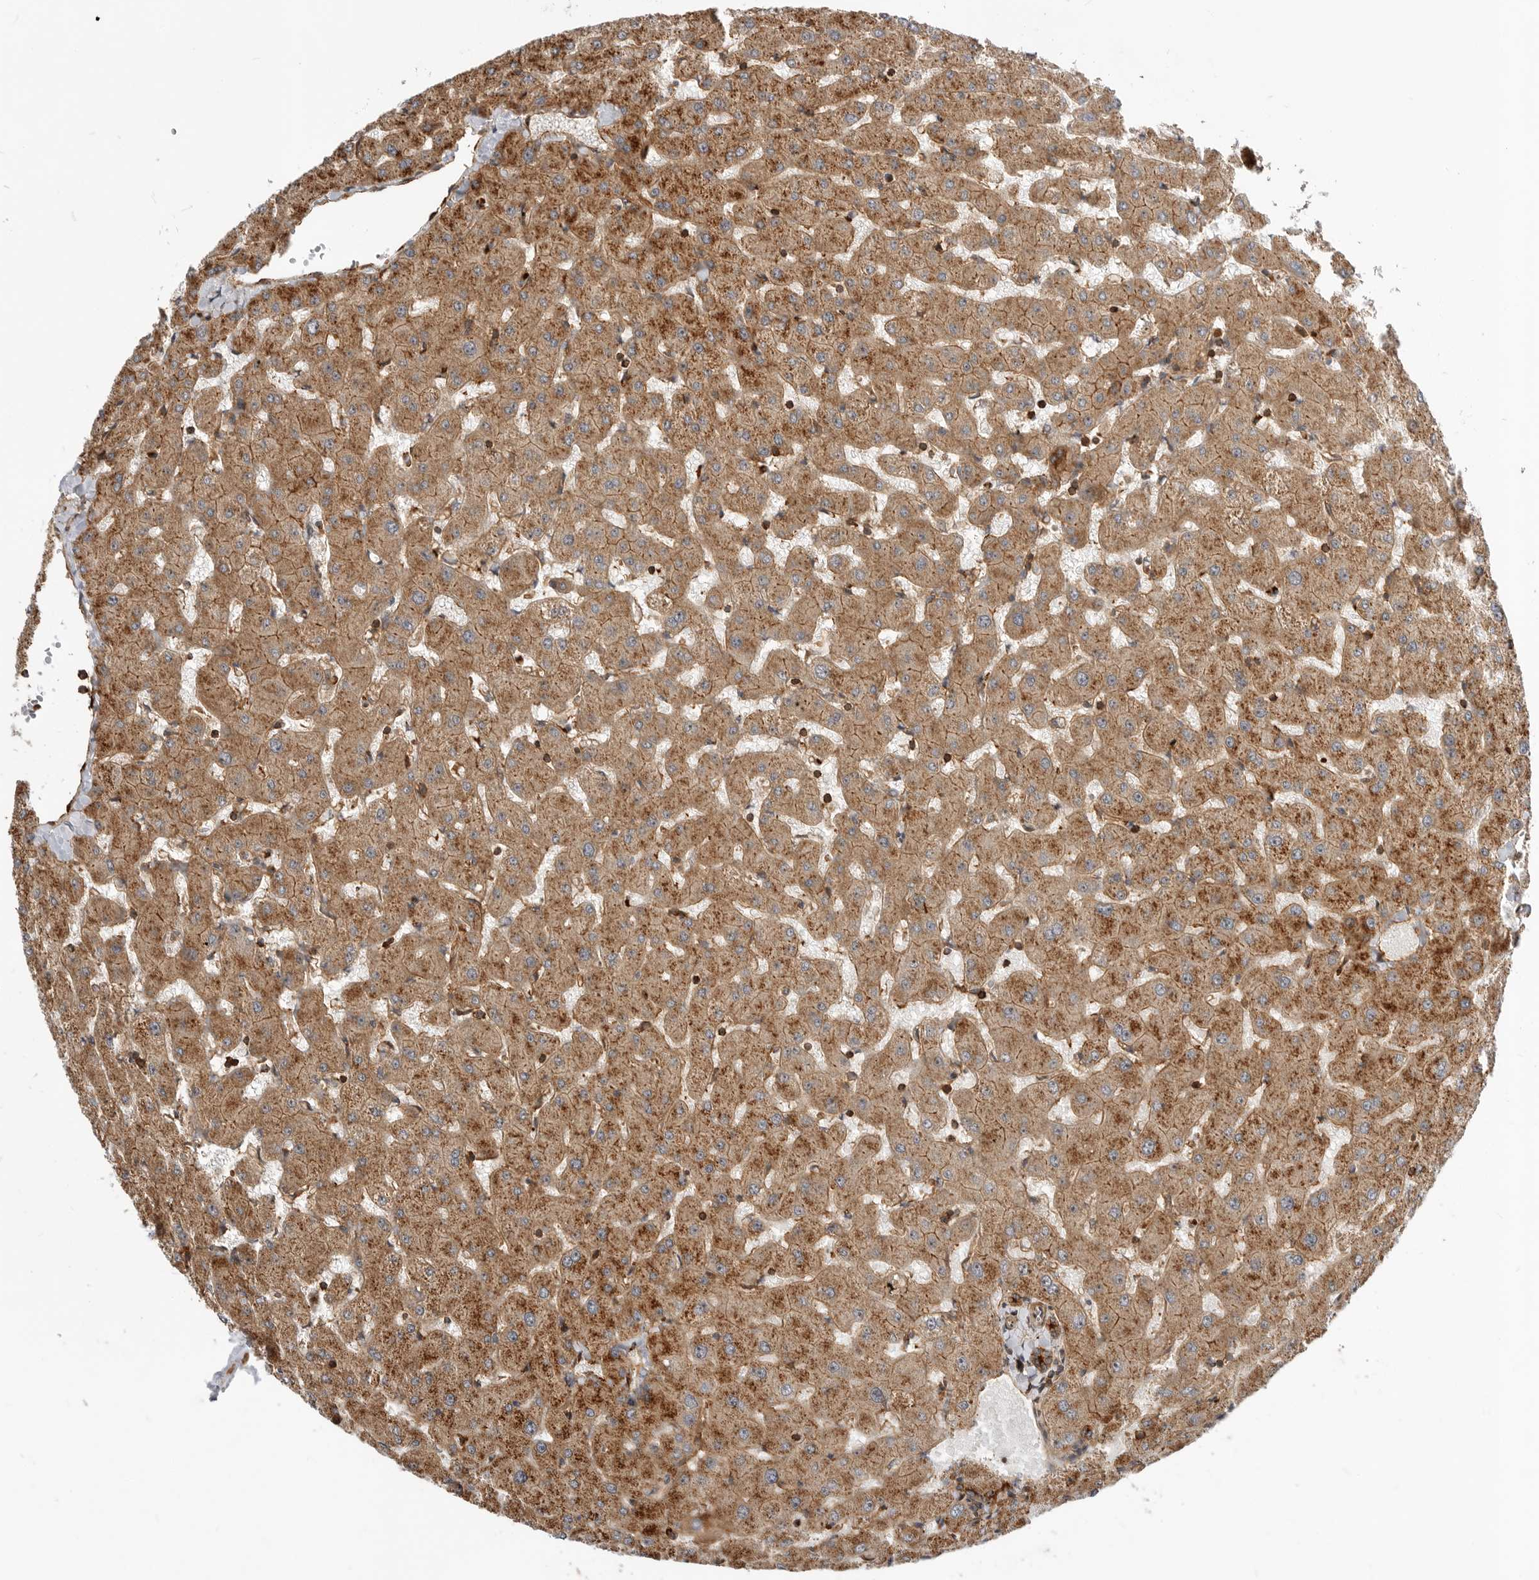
{"staining": {"intensity": "moderate", "quantity": ">75%", "location": "cytoplasmic/membranous"}, "tissue": "liver", "cell_type": "Cholangiocytes", "image_type": "normal", "snomed": [{"axis": "morphology", "description": "Normal tissue, NOS"}, {"axis": "topography", "description": "Liver"}], "caption": "The immunohistochemical stain labels moderate cytoplasmic/membranous expression in cholangiocytes of normal liver. Immunohistochemistry (ihc) stains the protein of interest in brown and the nuclei are stained blue.", "gene": "GPATCH2", "patient": {"sex": "female", "age": 63}}